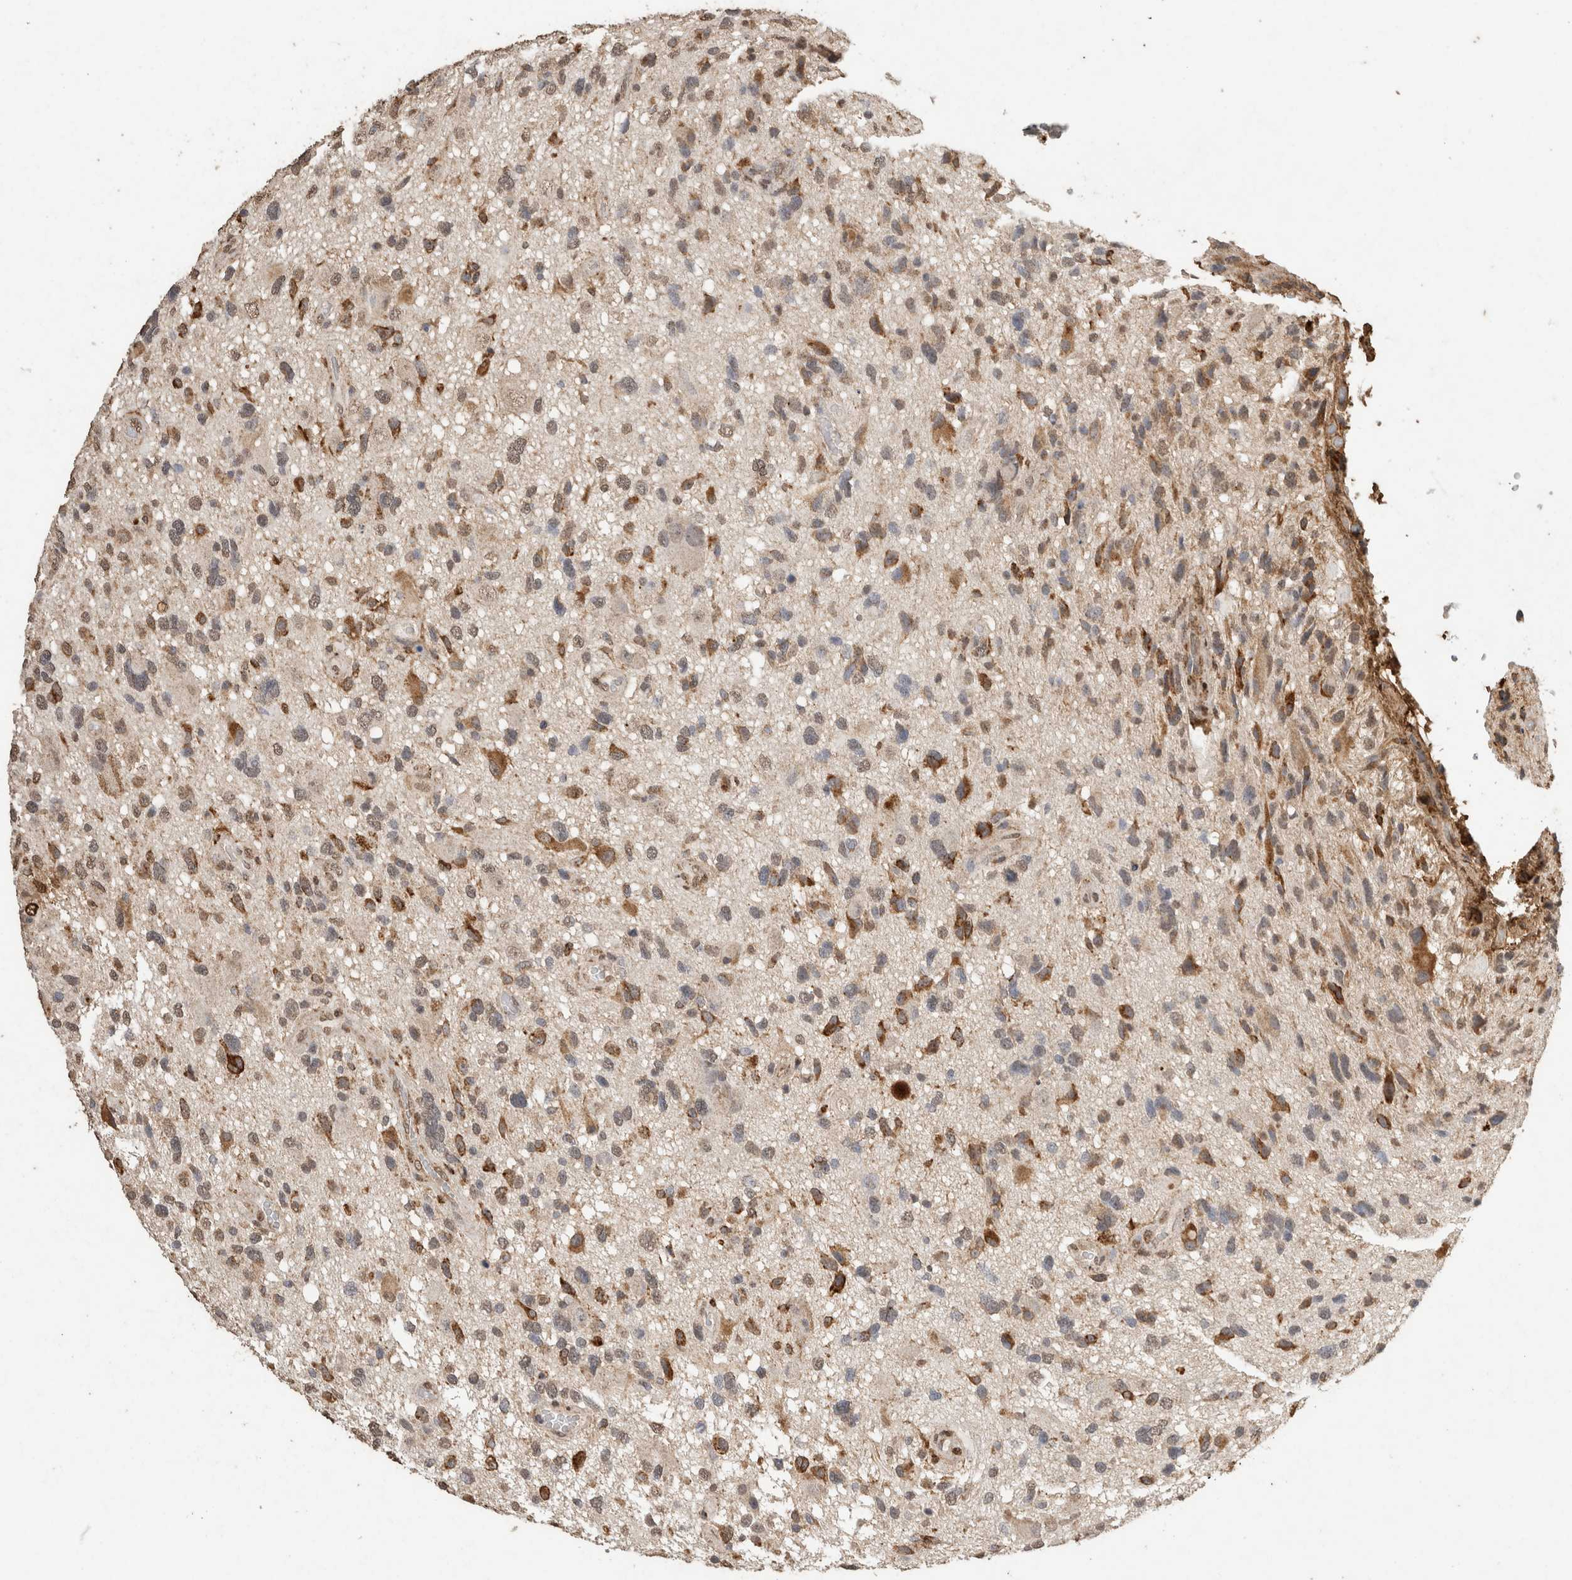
{"staining": {"intensity": "moderate", "quantity": "25%-75%", "location": "cytoplasmic/membranous"}, "tissue": "glioma", "cell_type": "Tumor cells", "image_type": "cancer", "snomed": [{"axis": "morphology", "description": "Glioma, malignant, High grade"}, {"axis": "topography", "description": "Brain"}], "caption": "Moderate cytoplasmic/membranous staining for a protein is seen in about 25%-75% of tumor cells of glioma using immunohistochemistry (IHC).", "gene": "C1QTNF5", "patient": {"sex": "male", "age": 33}}